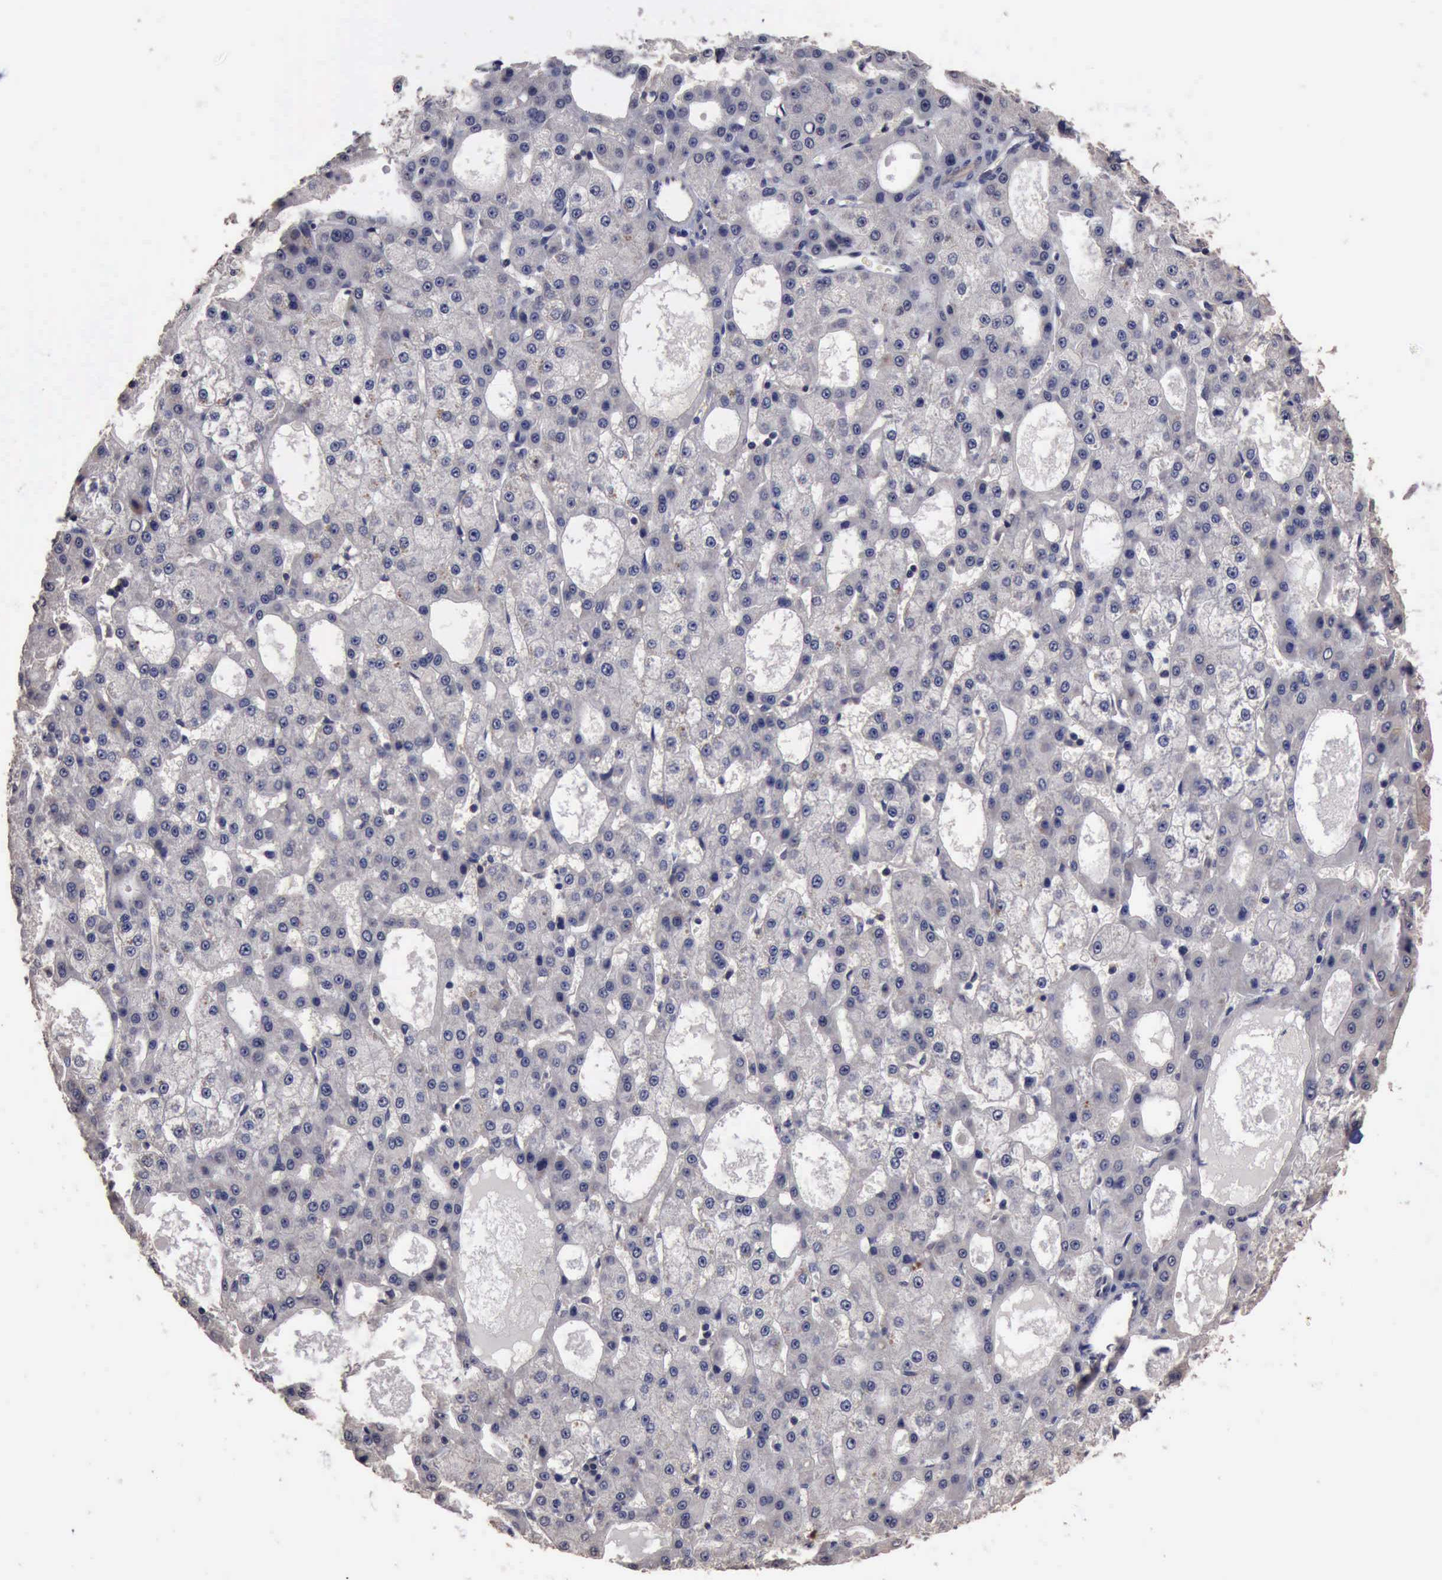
{"staining": {"intensity": "negative", "quantity": "none", "location": "none"}, "tissue": "liver cancer", "cell_type": "Tumor cells", "image_type": "cancer", "snomed": [{"axis": "morphology", "description": "Carcinoma, Hepatocellular, NOS"}, {"axis": "topography", "description": "Liver"}], "caption": "Immunohistochemical staining of human liver cancer (hepatocellular carcinoma) displays no significant expression in tumor cells.", "gene": "CRKL", "patient": {"sex": "male", "age": 47}}